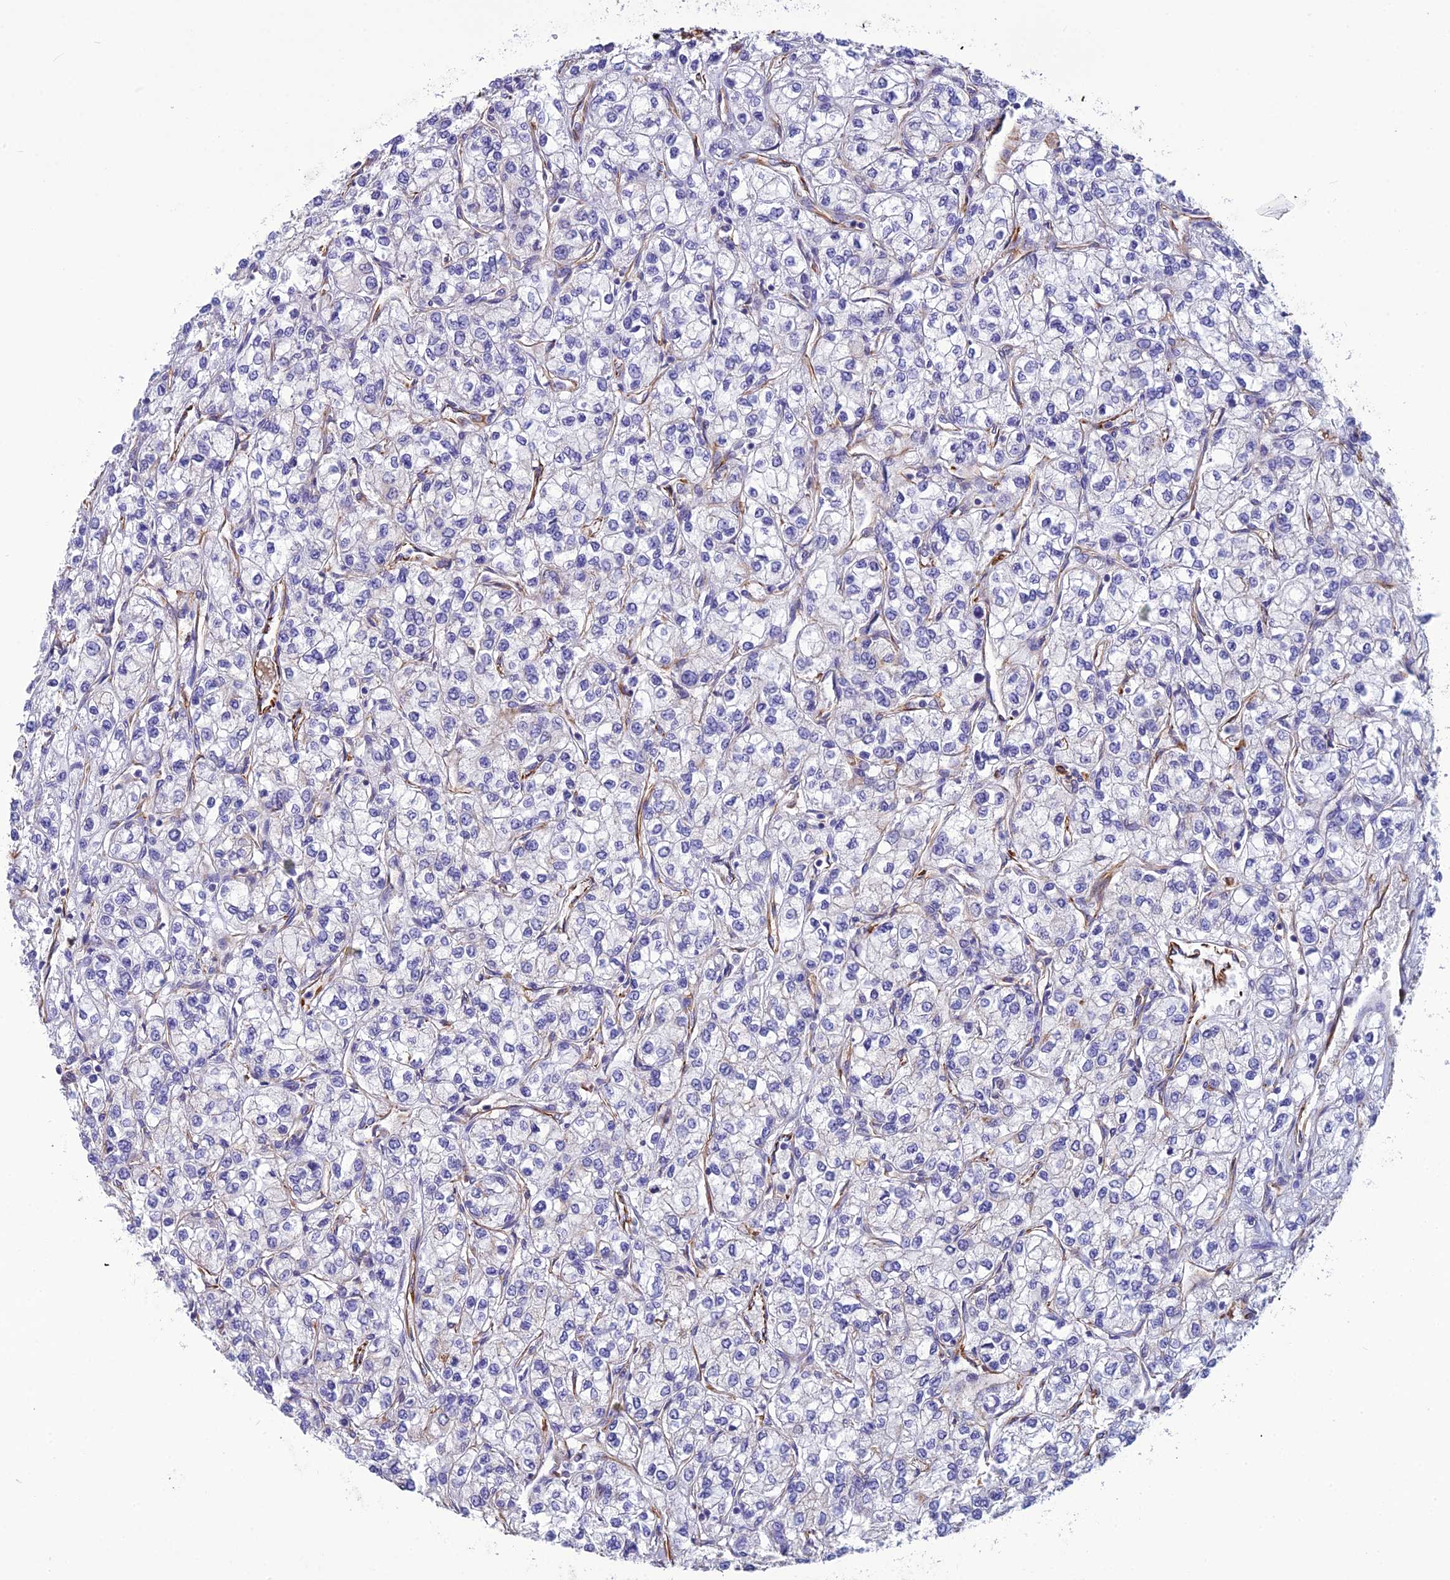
{"staining": {"intensity": "negative", "quantity": "none", "location": "none"}, "tissue": "renal cancer", "cell_type": "Tumor cells", "image_type": "cancer", "snomed": [{"axis": "morphology", "description": "Adenocarcinoma, NOS"}, {"axis": "topography", "description": "Kidney"}], "caption": "Immunohistochemistry (IHC) image of neoplastic tissue: renal cancer stained with DAB (3,3'-diaminobenzidine) reveals no significant protein positivity in tumor cells.", "gene": "FBXL20", "patient": {"sex": "male", "age": 80}}